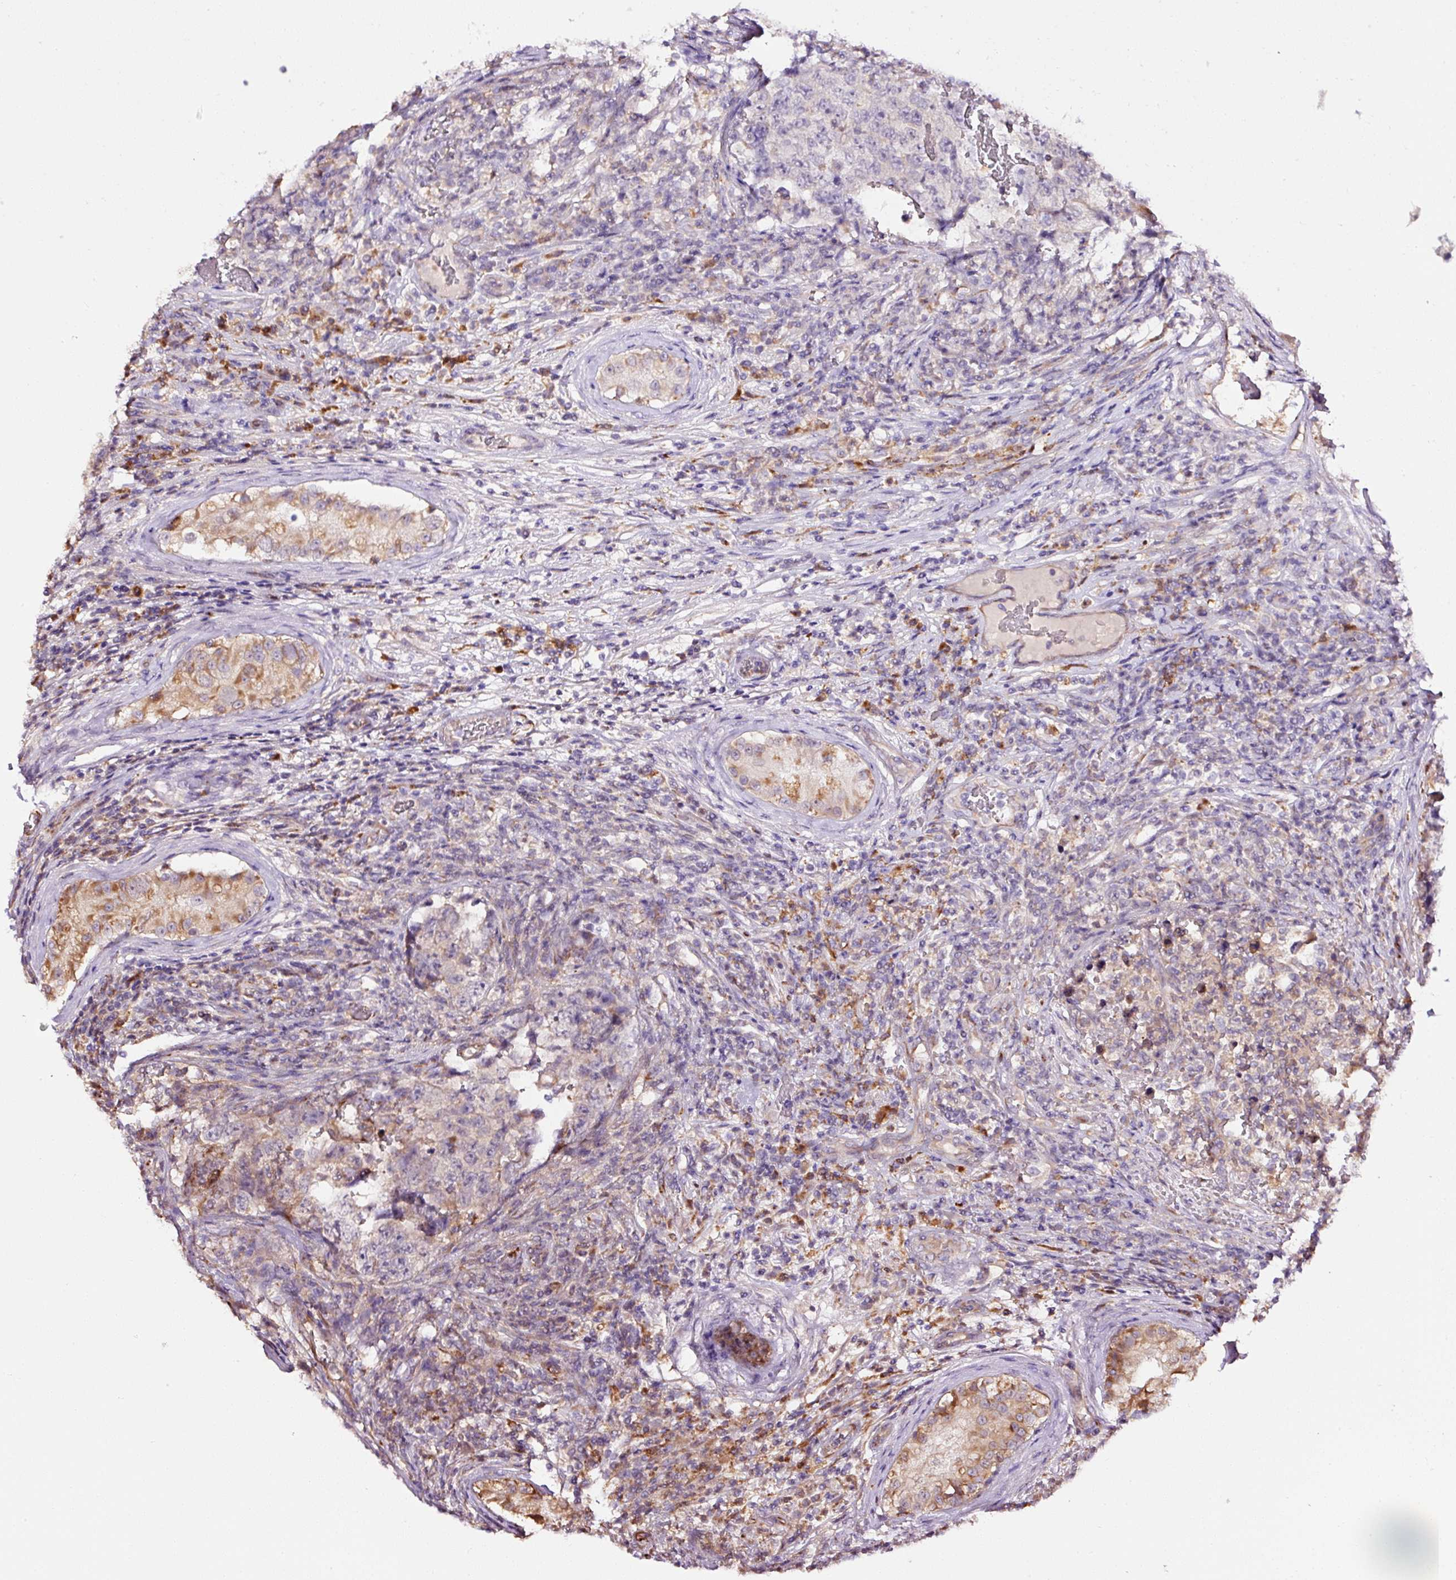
{"staining": {"intensity": "negative", "quantity": "none", "location": "none"}, "tissue": "testis cancer", "cell_type": "Tumor cells", "image_type": "cancer", "snomed": [{"axis": "morphology", "description": "Carcinoma, Embryonal, NOS"}, {"axis": "topography", "description": "Testis"}], "caption": "Immunohistochemical staining of human testis cancer (embryonal carcinoma) shows no significant staining in tumor cells.", "gene": "PCK2", "patient": {"sex": "male", "age": 25}}